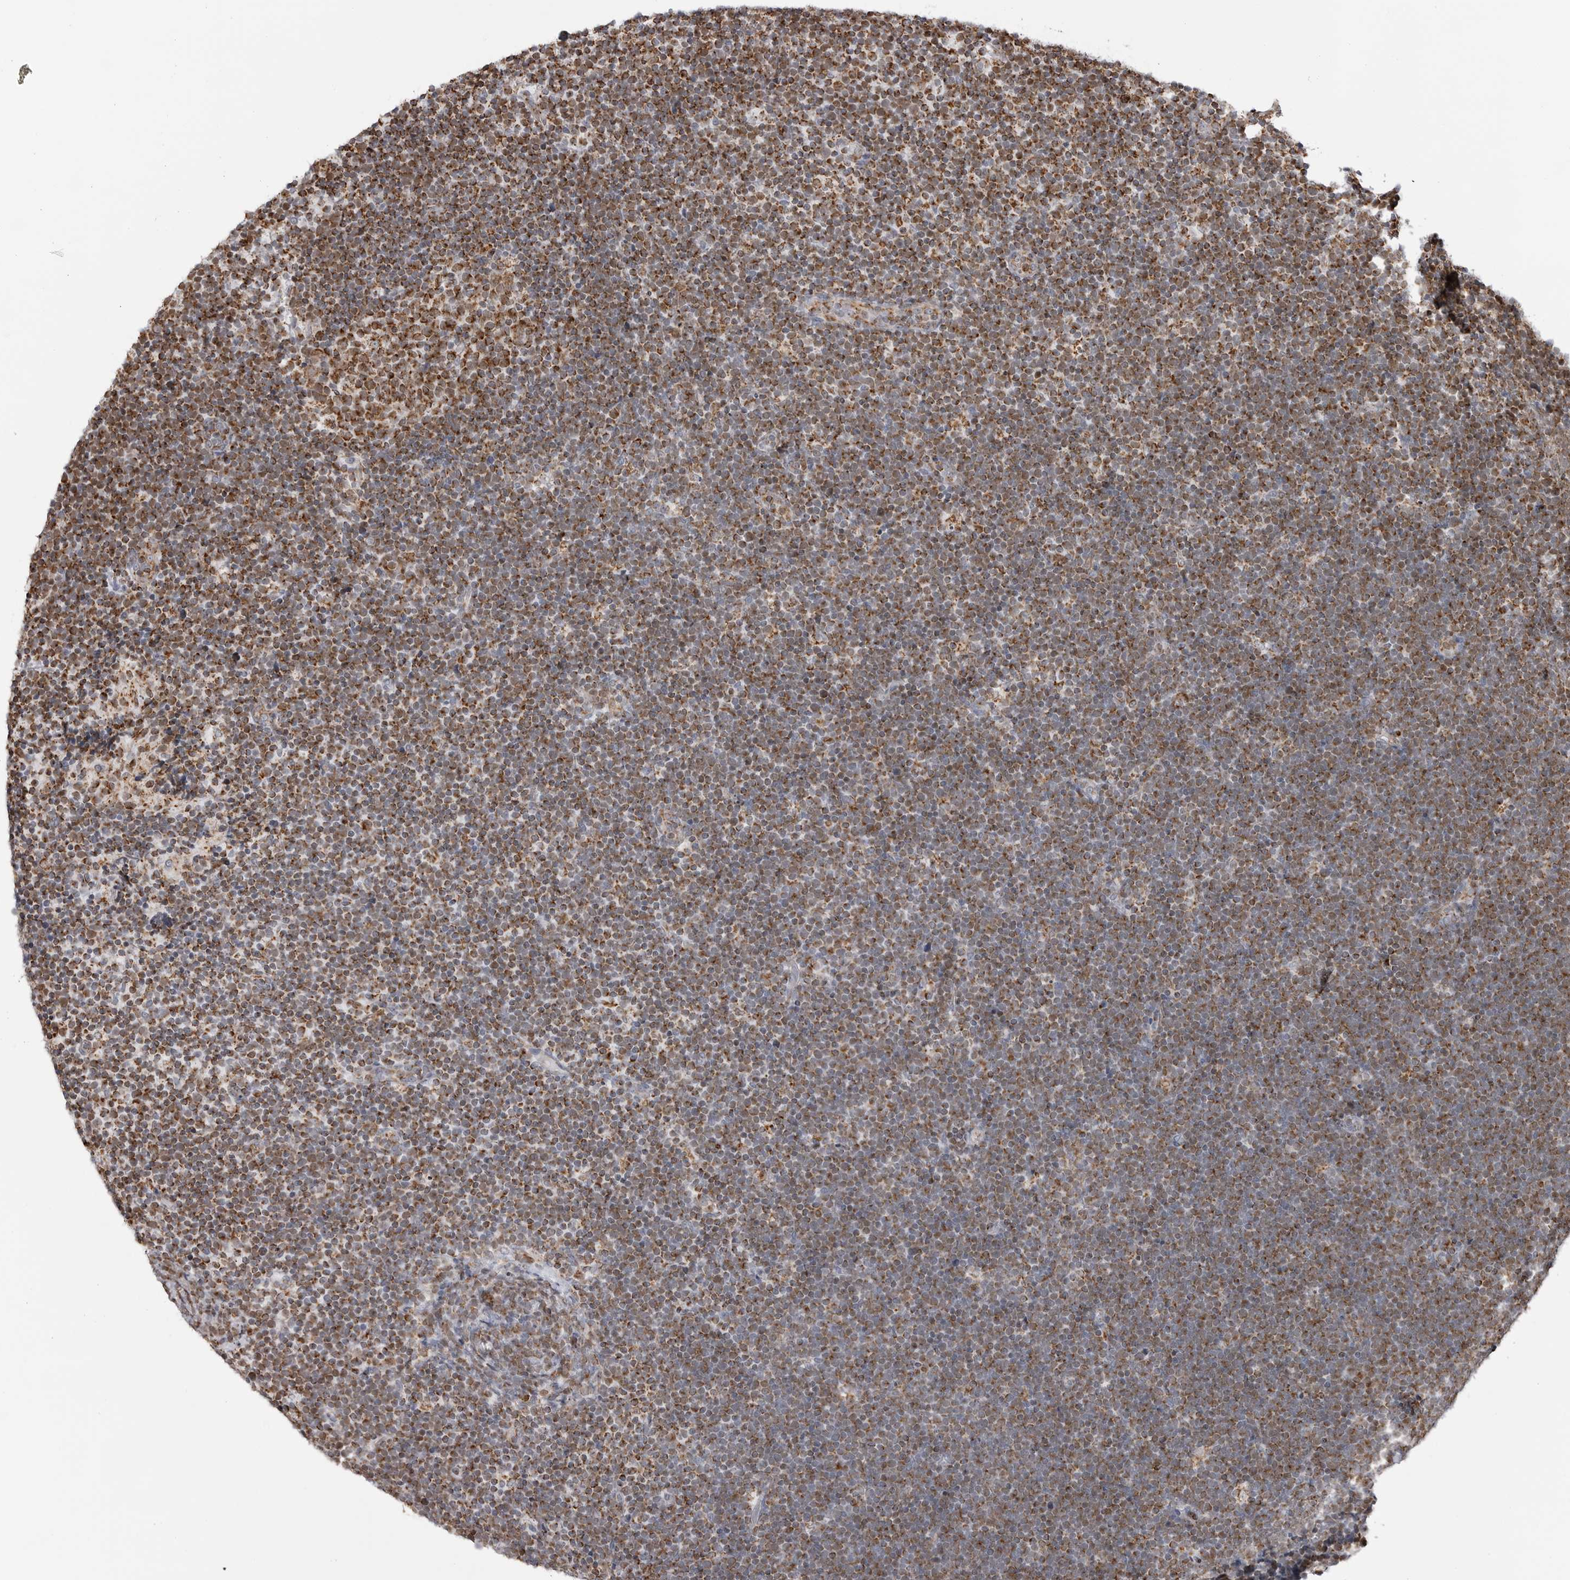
{"staining": {"intensity": "strong", "quantity": ">75%", "location": "cytoplasmic/membranous"}, "tissue": "lymphoma", "cell_type": "Tumor cells", "image_type": "cancer", "snomed": [{"axis": "morphology", "description": "Malignant lymphoma, non-Hodgkin's type, High grade"}, {"axis": "topography", "description": "Lymph node"}], "caption": "A high amount of strong cytoplasmic/membranous staining is present in approximately >75% of tumor cells in lymphoma tissue.", "gene": "COX5A", "patient": {"sex": "male", "age": 13}}